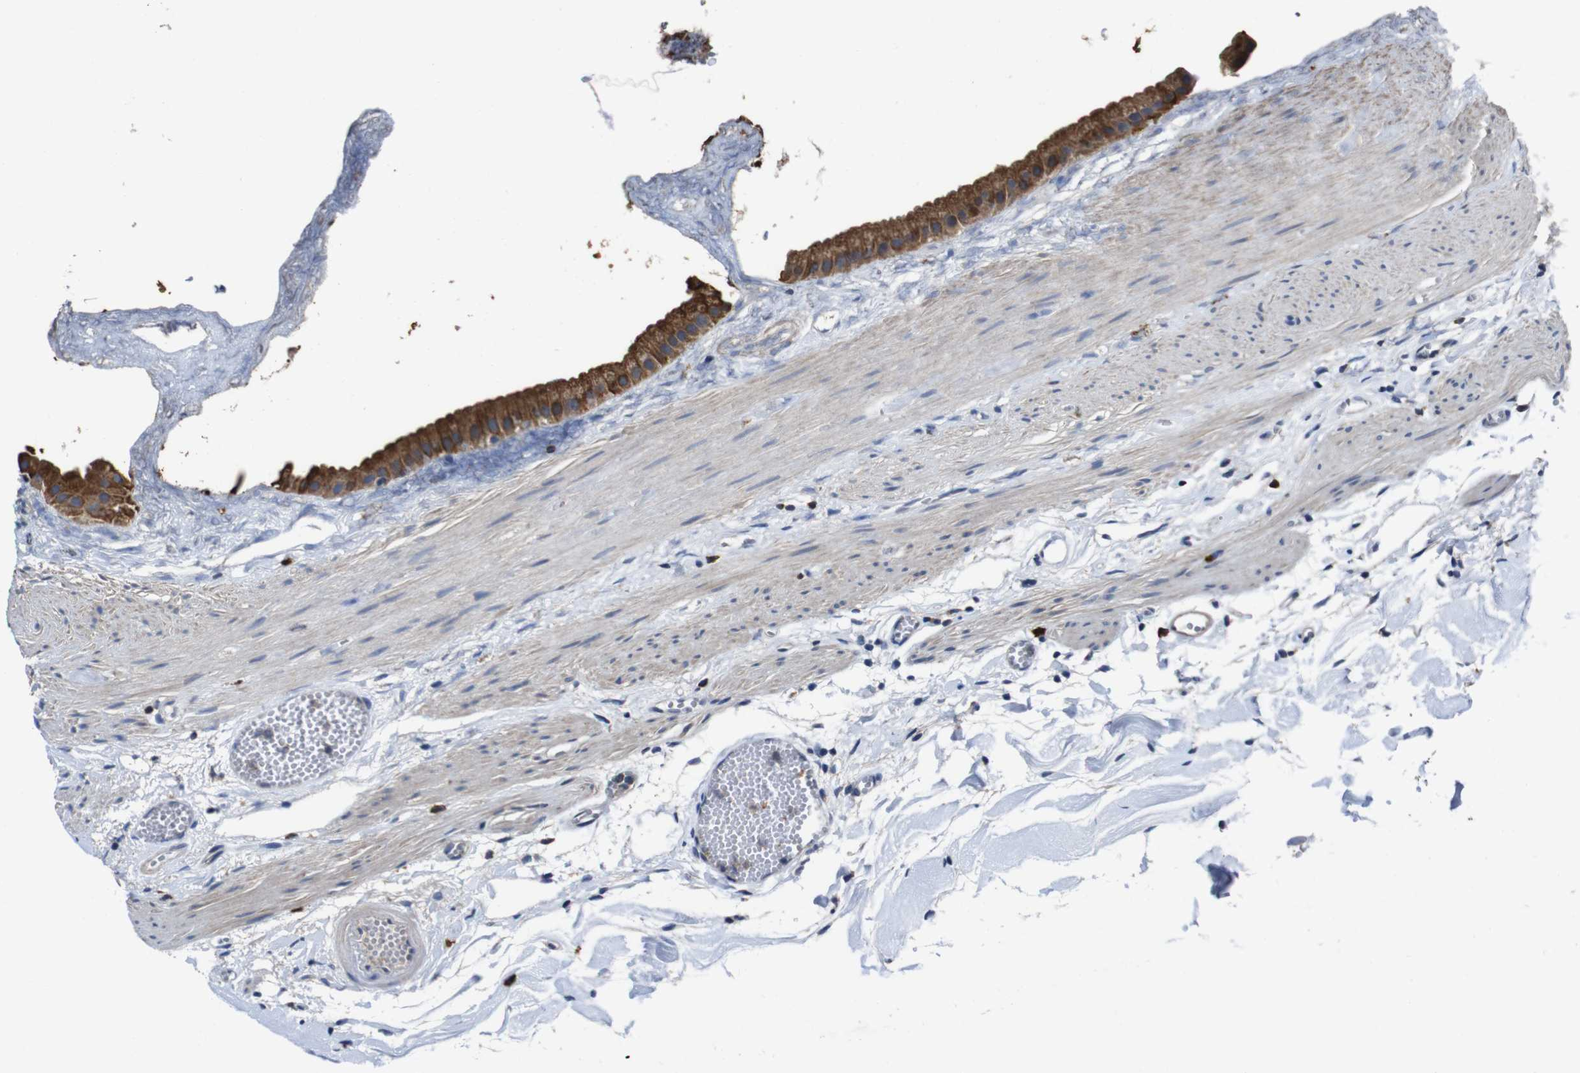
{"staining": {"intensity": "moderate", "quantity": ">75%", "location": "cytoplasmic/membranous"}, "tissue": "gallbladder", "cell_type": "Glandular cells", "image_type": "normal", "snomed": [{"axis": "morphology", "description": "Normal tissue, NOS"}, {"axis": "topography", "description": "Gallbladder"}], "caption": "IHC histopathology image of normal gallbladder stained for a protein (brown), which shows medium levels of moderate cytoplasmic/membranous staining in about >75% of glandular cells.", "gene": "GLIPR1", "patient": {"sex": "female", "age": 64}}